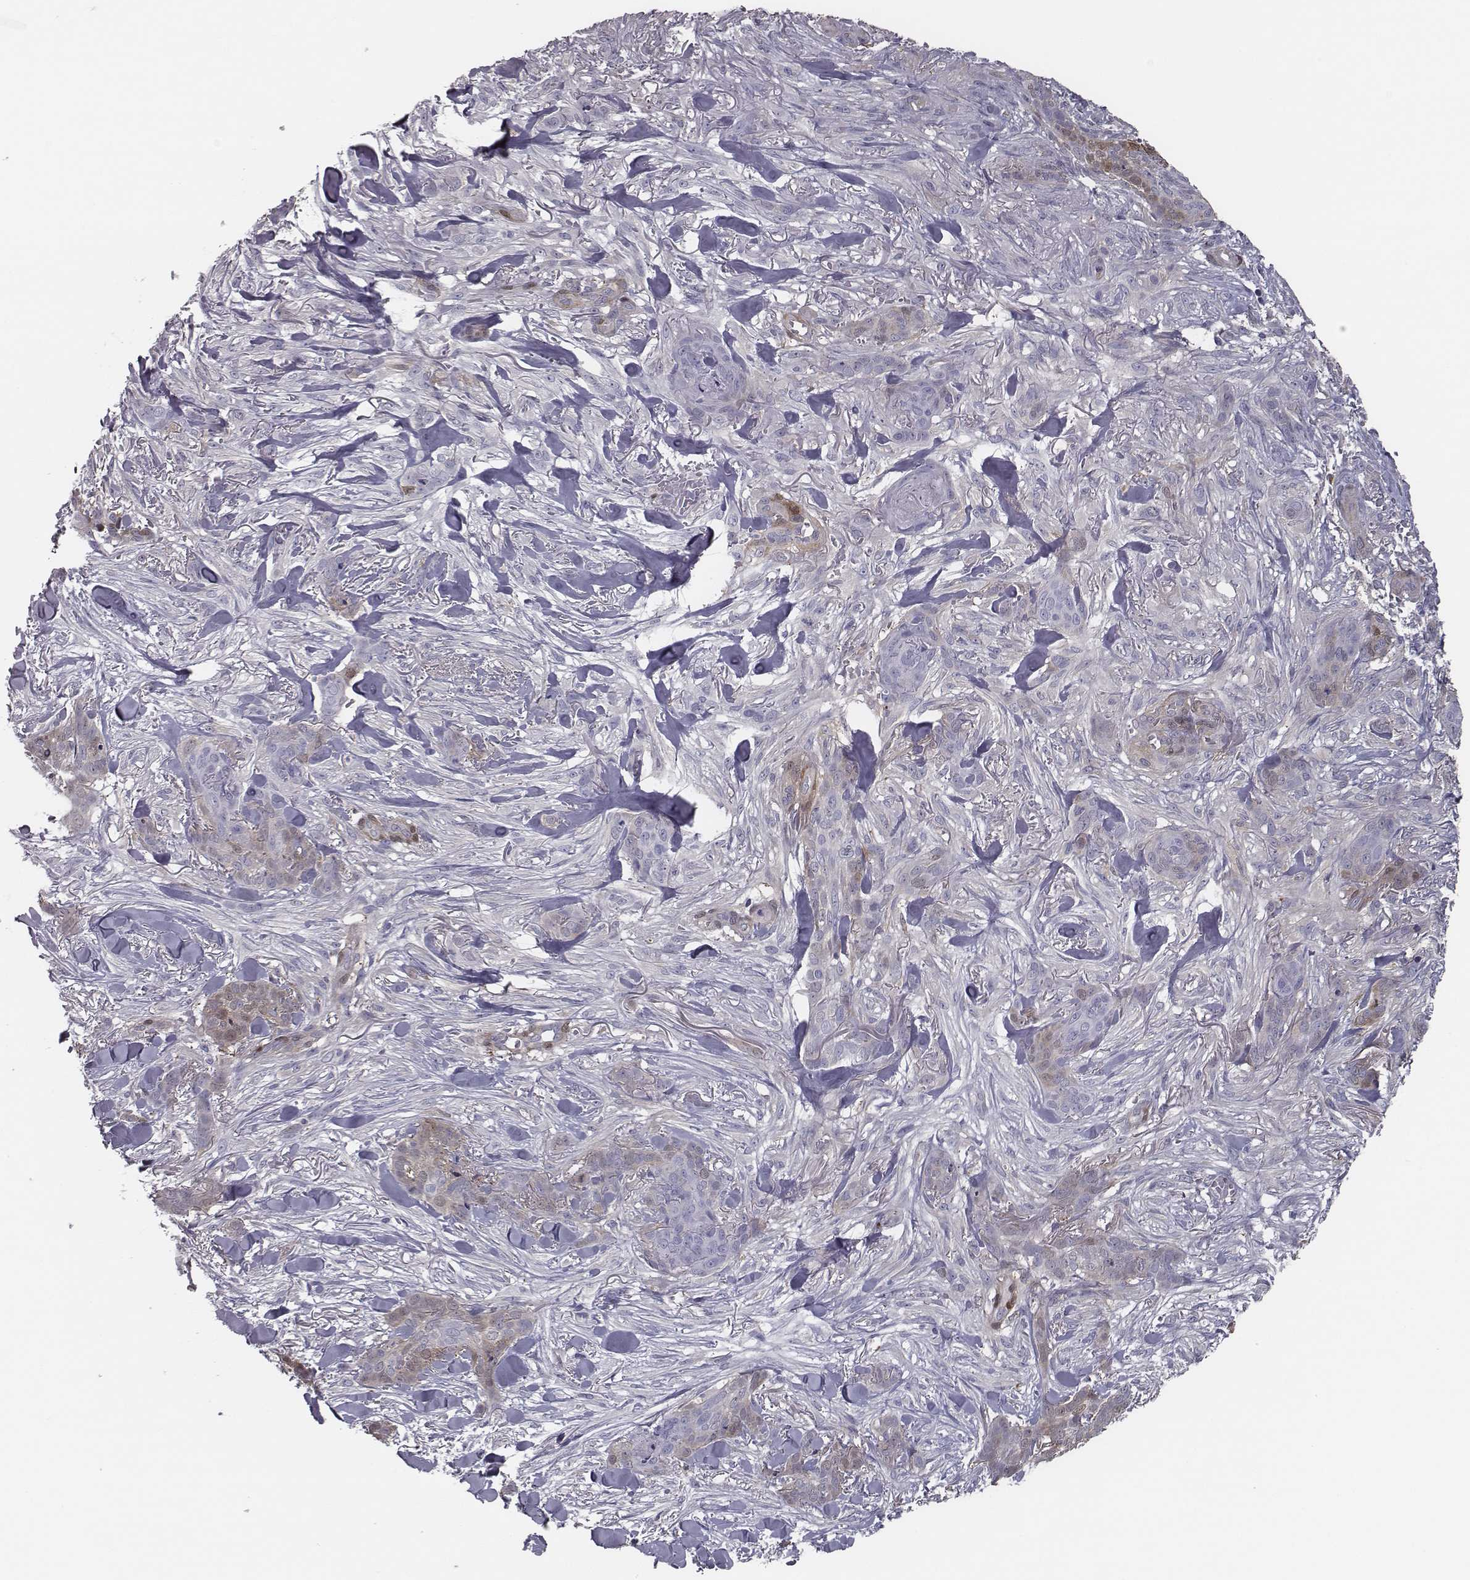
{"staining": {"intensity": "weak", "quantity": "<25%", "location": "cytoplasmic/membranous"}, "tissue": "skin cancer", "cell_type": "Tumor cells", "image_type": "cancer", "snomed": [{"axis": "morphology", "description": "Basal cell carcinoma"}, {"axis": "topography", "description": "Skin"}], "caption": "Skin cancer (basal cell carcinoma) stained for a protein using immunohistochemistry (IHC) demonstrates no positivity tumor cells.", "gene": "ISYNA1", "patient": {"sex": "female", "age": 61}}